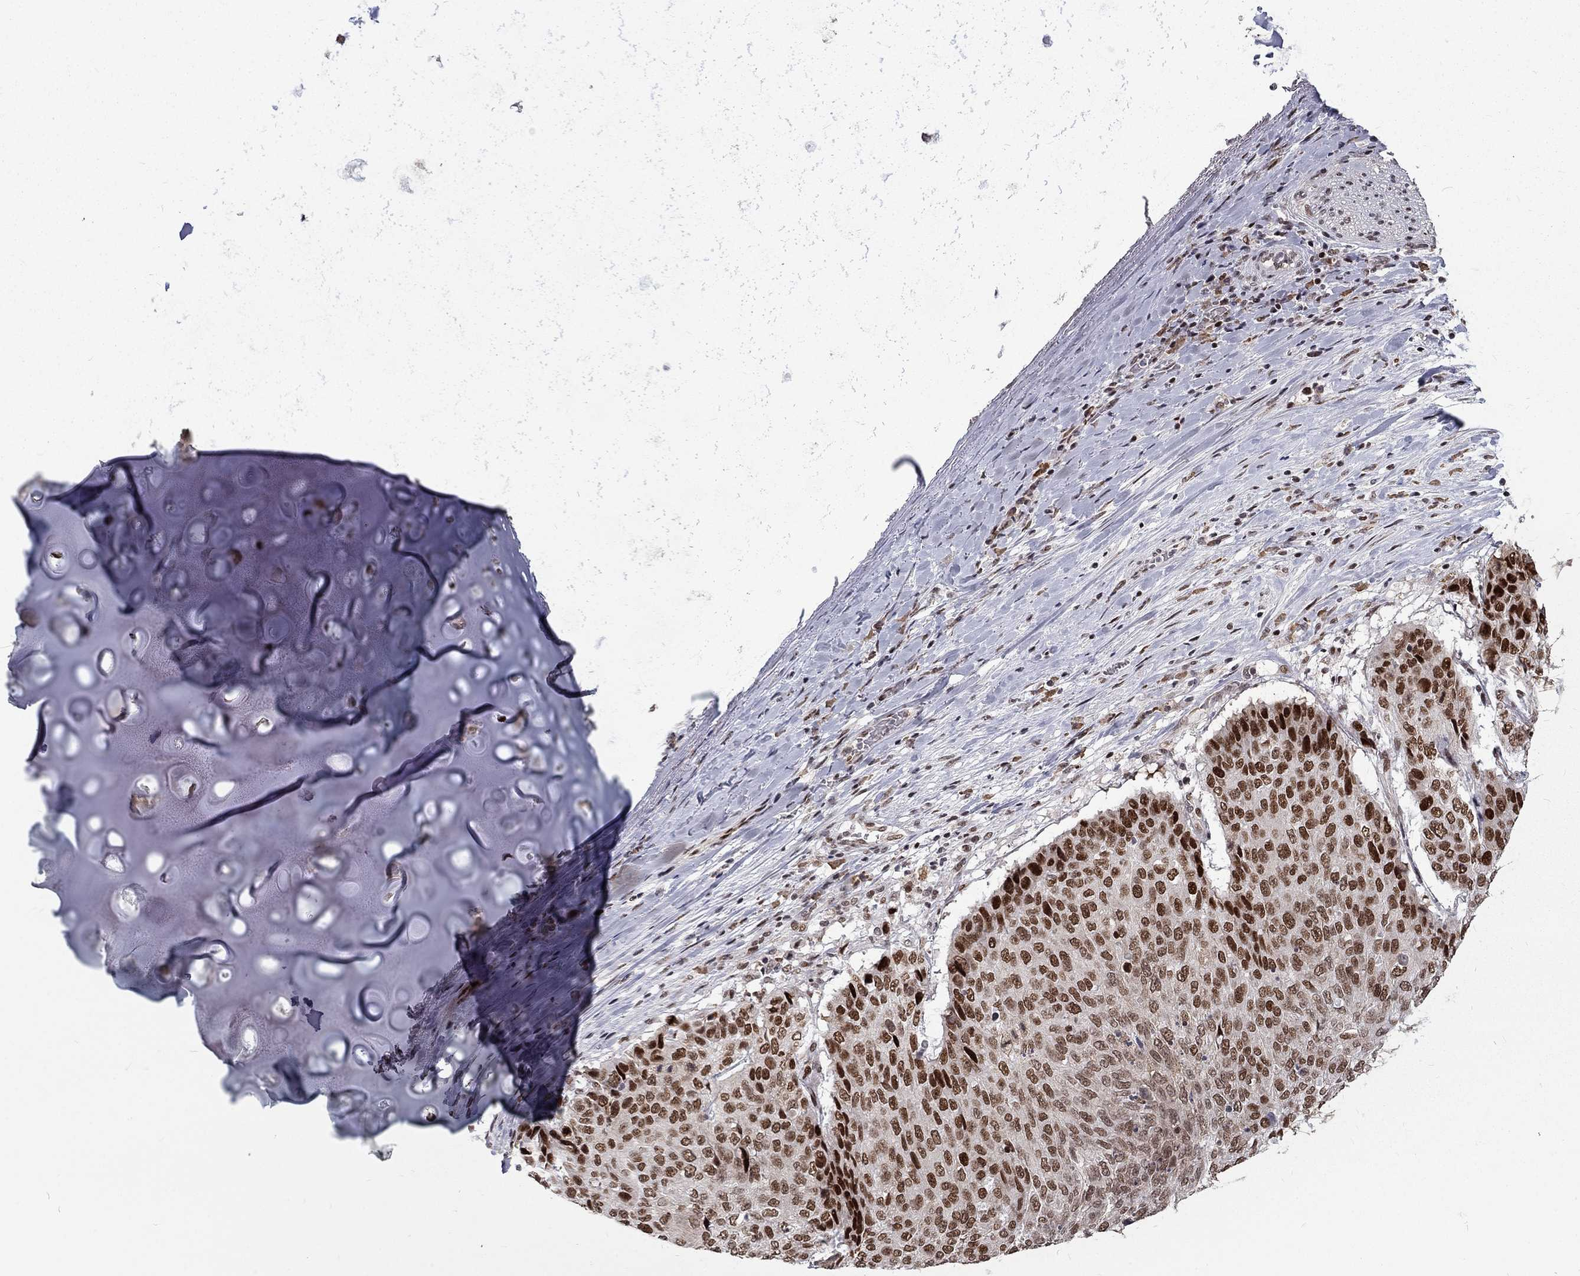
{"staining": {"intensity": "strong", "quantity": ">75%", "location": "nuclear"}, "tissue": "lung cancer", "cell_type": "Tumor cells", "image_type": "cancer", "snomed": [{"axis": "morphology", "description": "Normal tissue, NOS"}, {"axis": "morphology", "description": "Squamous cell carcinoma, NOS"}, {"axis": "topography", "description": "Bronchus"}, {"axis": "topography", "description": "Lung"}], "caption": "Lung cancer (squamous cell carcinoma) stained with DAB immunohistochemistry (IHC) displays high levels of strong nuclear positivity in about >75% of tumor cells.", "gene": "TCEAL1", "patient": {"sex": "male", "age": 64}}